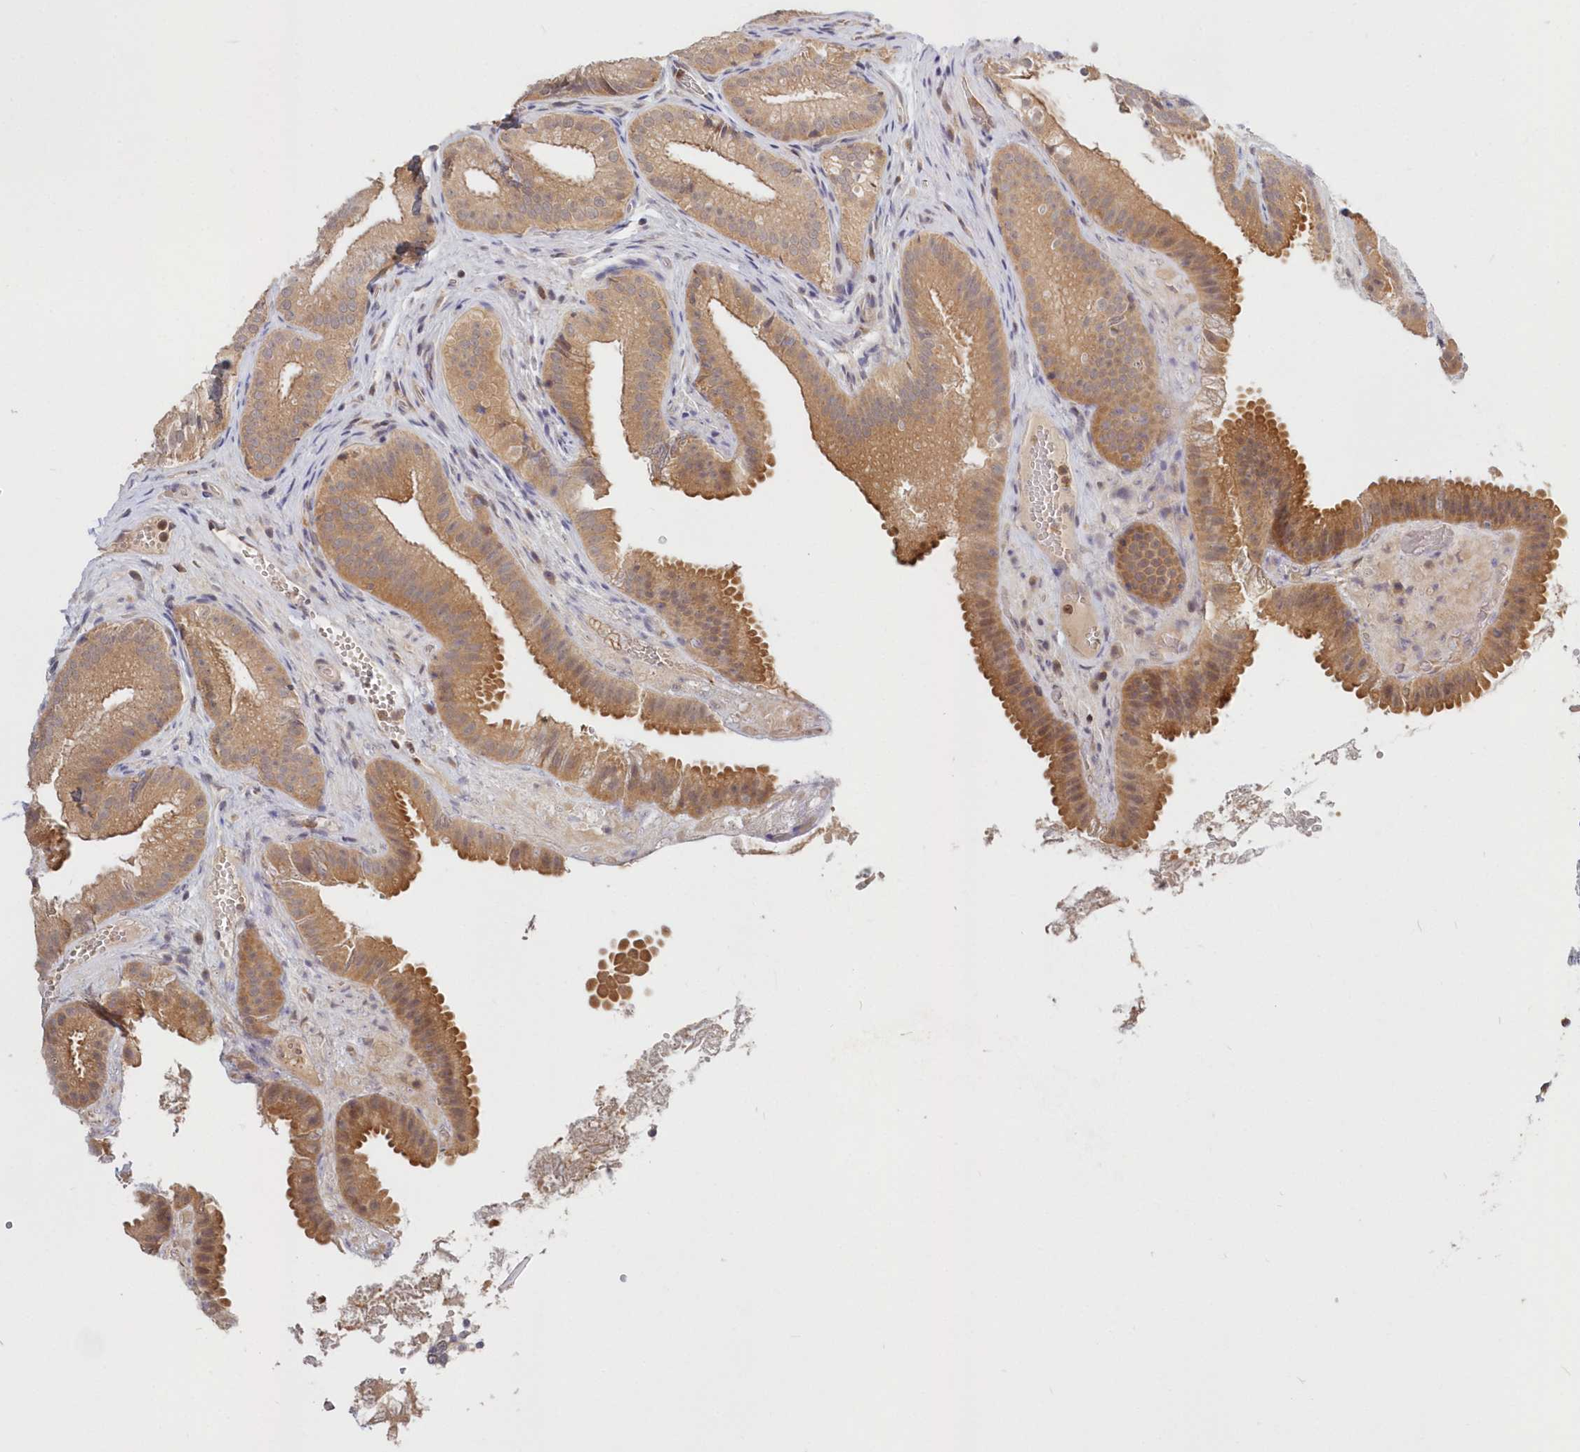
{"staining": {"intensity": "moderate", "quantity": ">75%", "location": "cytoplasmic/membranous"}, "tissue": "gallbladder", "cell_type": "Glandular cells", "image_type": "normal", "snomed": [{"axis": "morphology", "description": "Normal tissue, NOS"}, {"axis": "topography", "description": "Gallbladder"}], "caption": "Protein staining of benign gallbladder reveals moderate cytoplasmic/membranous positivity in approximately >75% of glandular cells.", "gene": "KATNA1", "patient": {"sex": "female", "age": 30}}